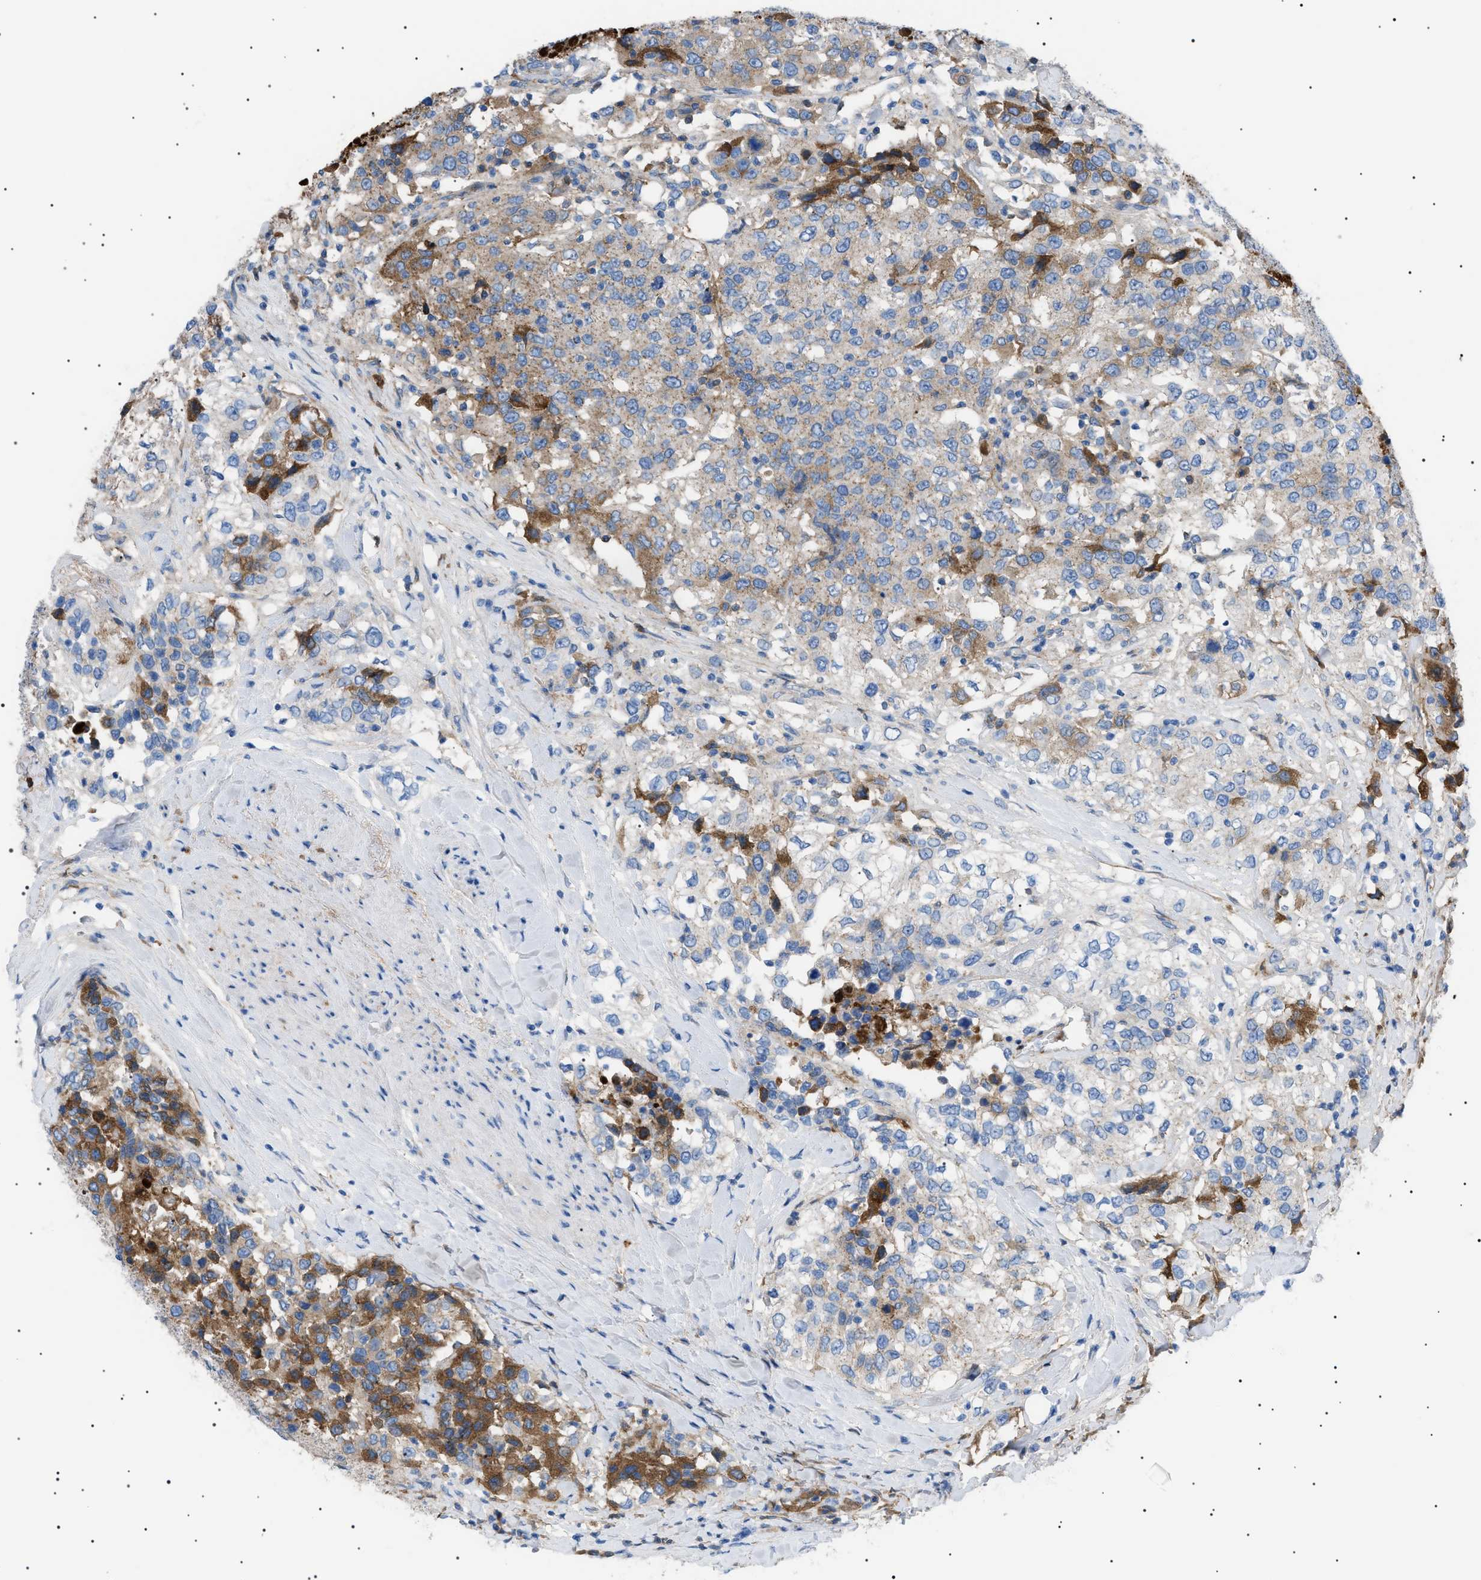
{"staining": {"intensity": "moderate", "quantity": "25%-75%", "location": "cytoplasmic/membranous"}, "tissue": "urothelial cancer", "cell_type": "Tumor cells", "image_type": "cancer", "snomed": [{"axis": "morphology", "description": "Urothelial carcinoma, High grade"}, {"axis": "topography", "description": "Urinary bladder"}], "caption": "Protein analysis of urothelial cancer tissue exhibits moderate cytoplasmic/membranous staining in approximately 25%-75% of tumor cells.", "gene": "LPA", "patient": {"sex": "female", "age": 80}}